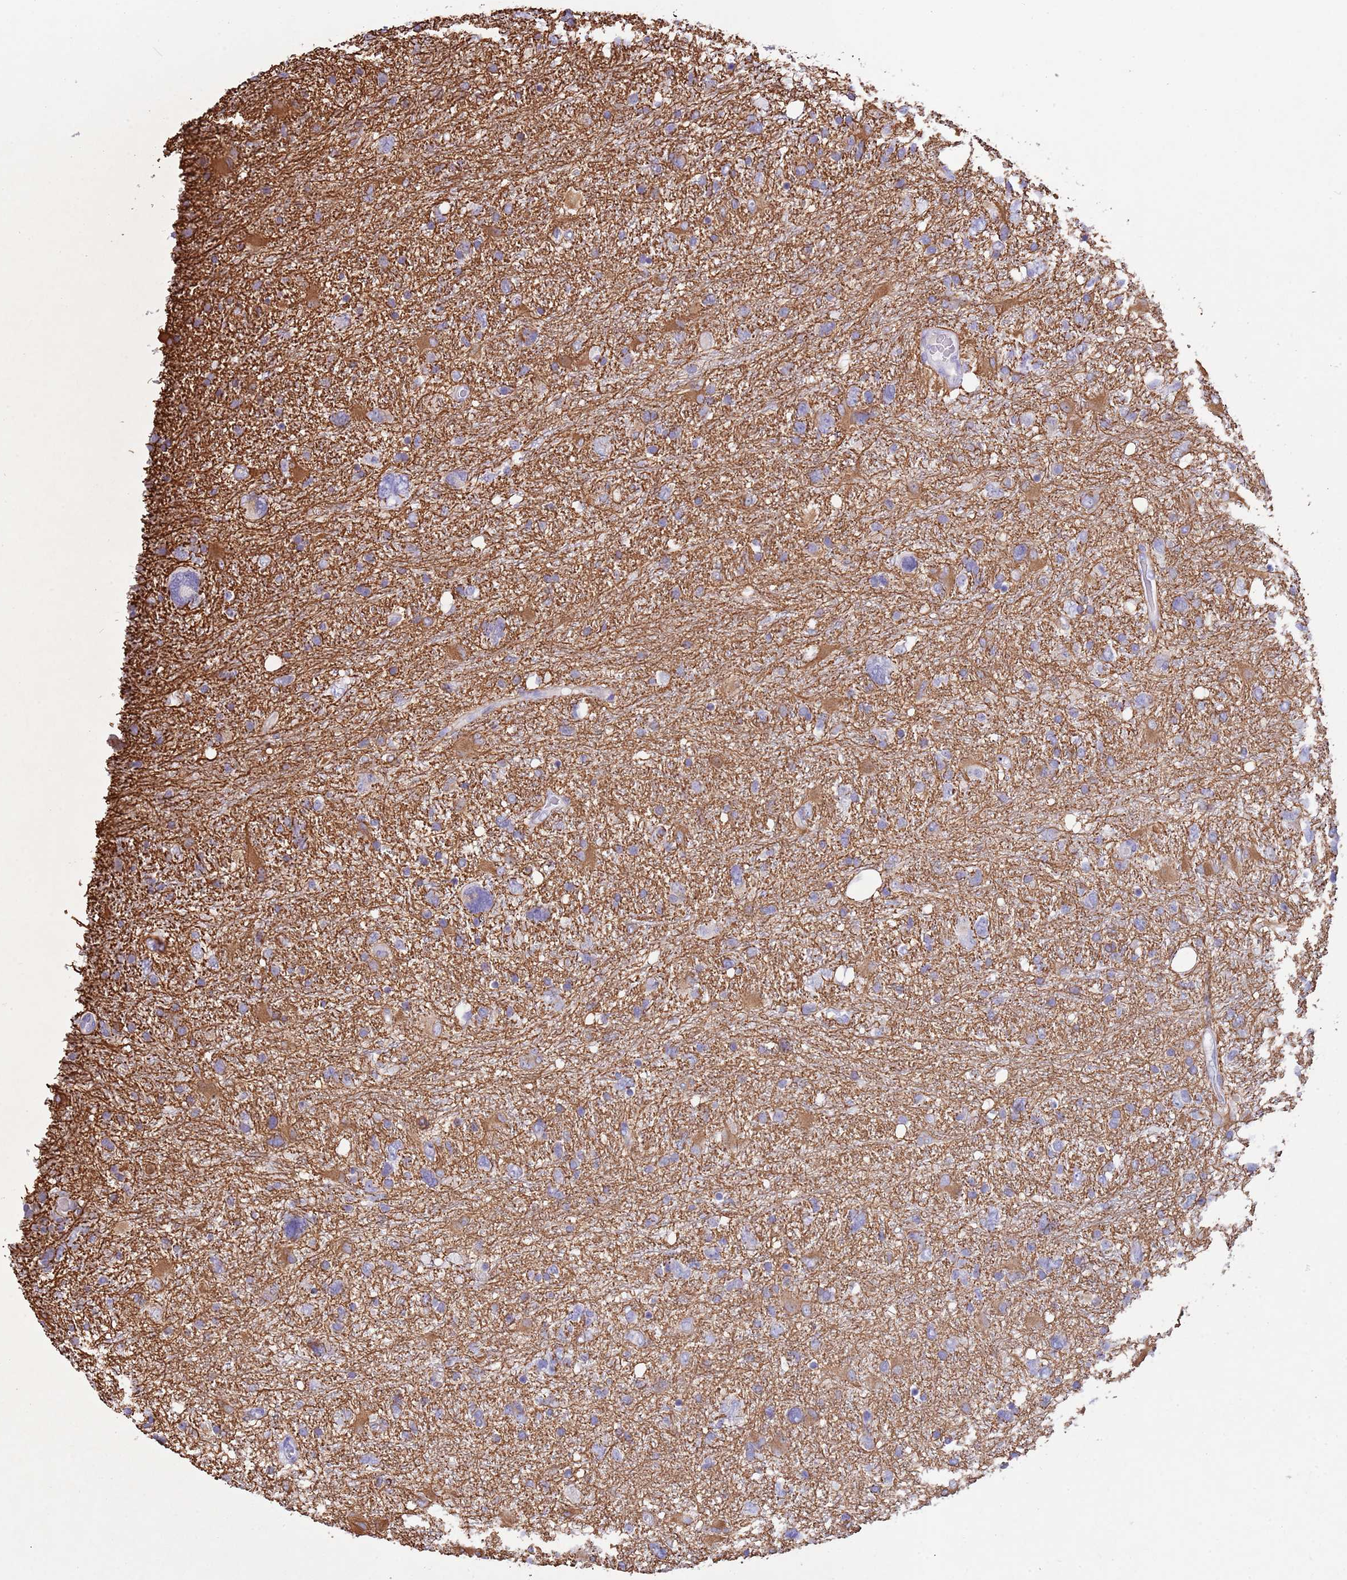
{"staining": {"intensity": "negative", "quantity": "none", "location": "none"}, "tissue": "glioma", "cell_type": "Tumor cells", "image_type": "cancer", "snomed": [{"axis": "morphology", "description": "Glioma, malignant, High grade"}, {"axis": "topography", "description": "Brain"}], "caption": "DAB immunohistochemical staining of human glioma reveals no significant expression in tumor cells.", "gene": "CABYR", "patient": {"sex": "male", "age": 61}}